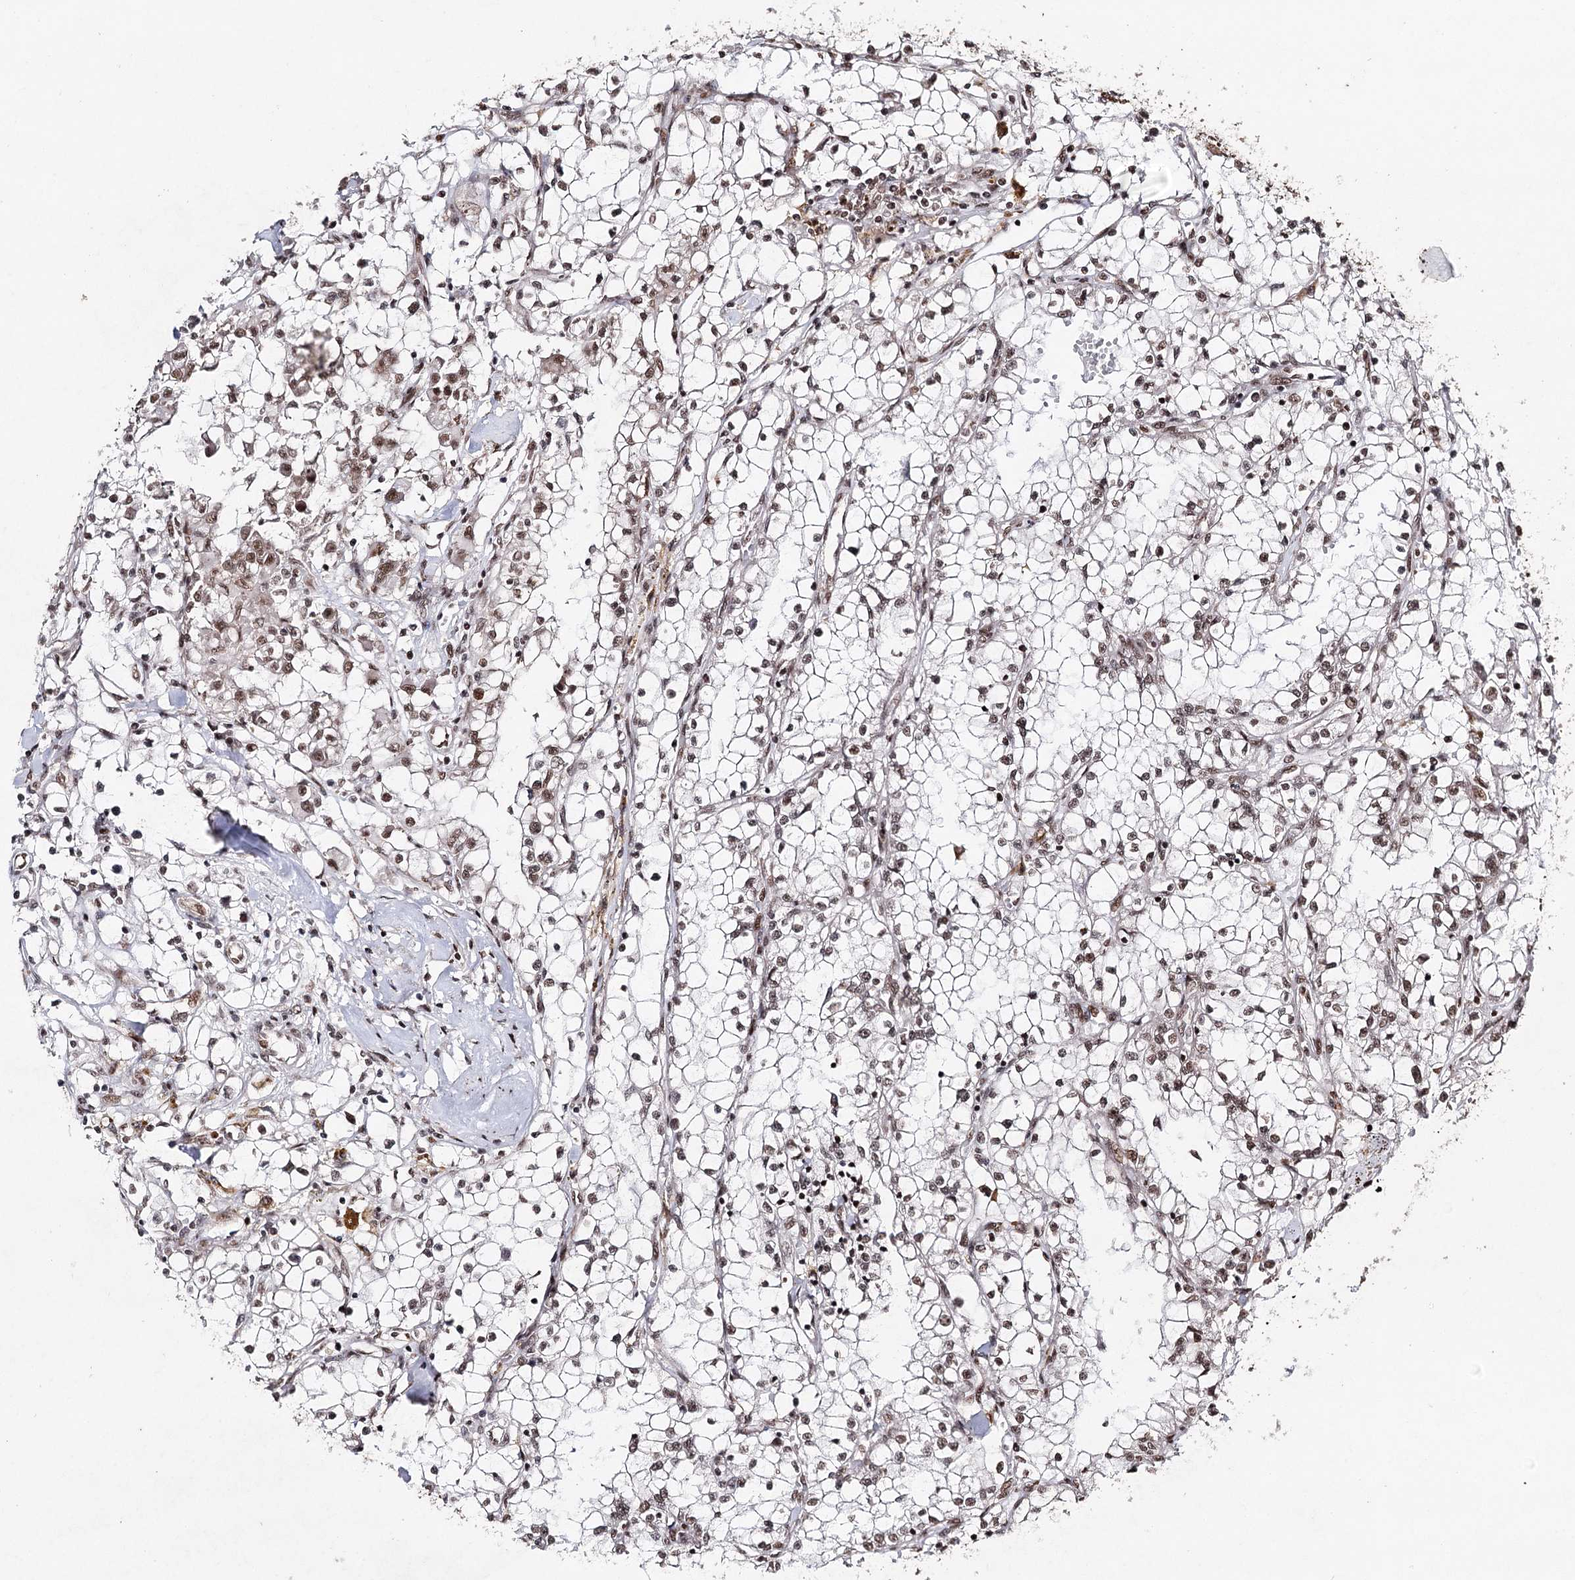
{"staining": {"intensity": "moderate", "quantity": ">75%", "location": "nuclear"}, "tissue": "renal cancer", "cell_type": "Tumor cells", "image_type": "cancer", "snomed": [{"axis": "morphology", "description": "Adenocarcinoma, NOS"}, {"axis": "topography", "description": "Kidney"}], "caption": "A photomicrograph showing moderate nuclear staining in approximately >75% of tumor cells in renal cancer (adenocarcinoma), as visualized by brown immunohistochemical staining.", "gene": "PDCD4", "patient": {"sex": "male", "age": 56}}